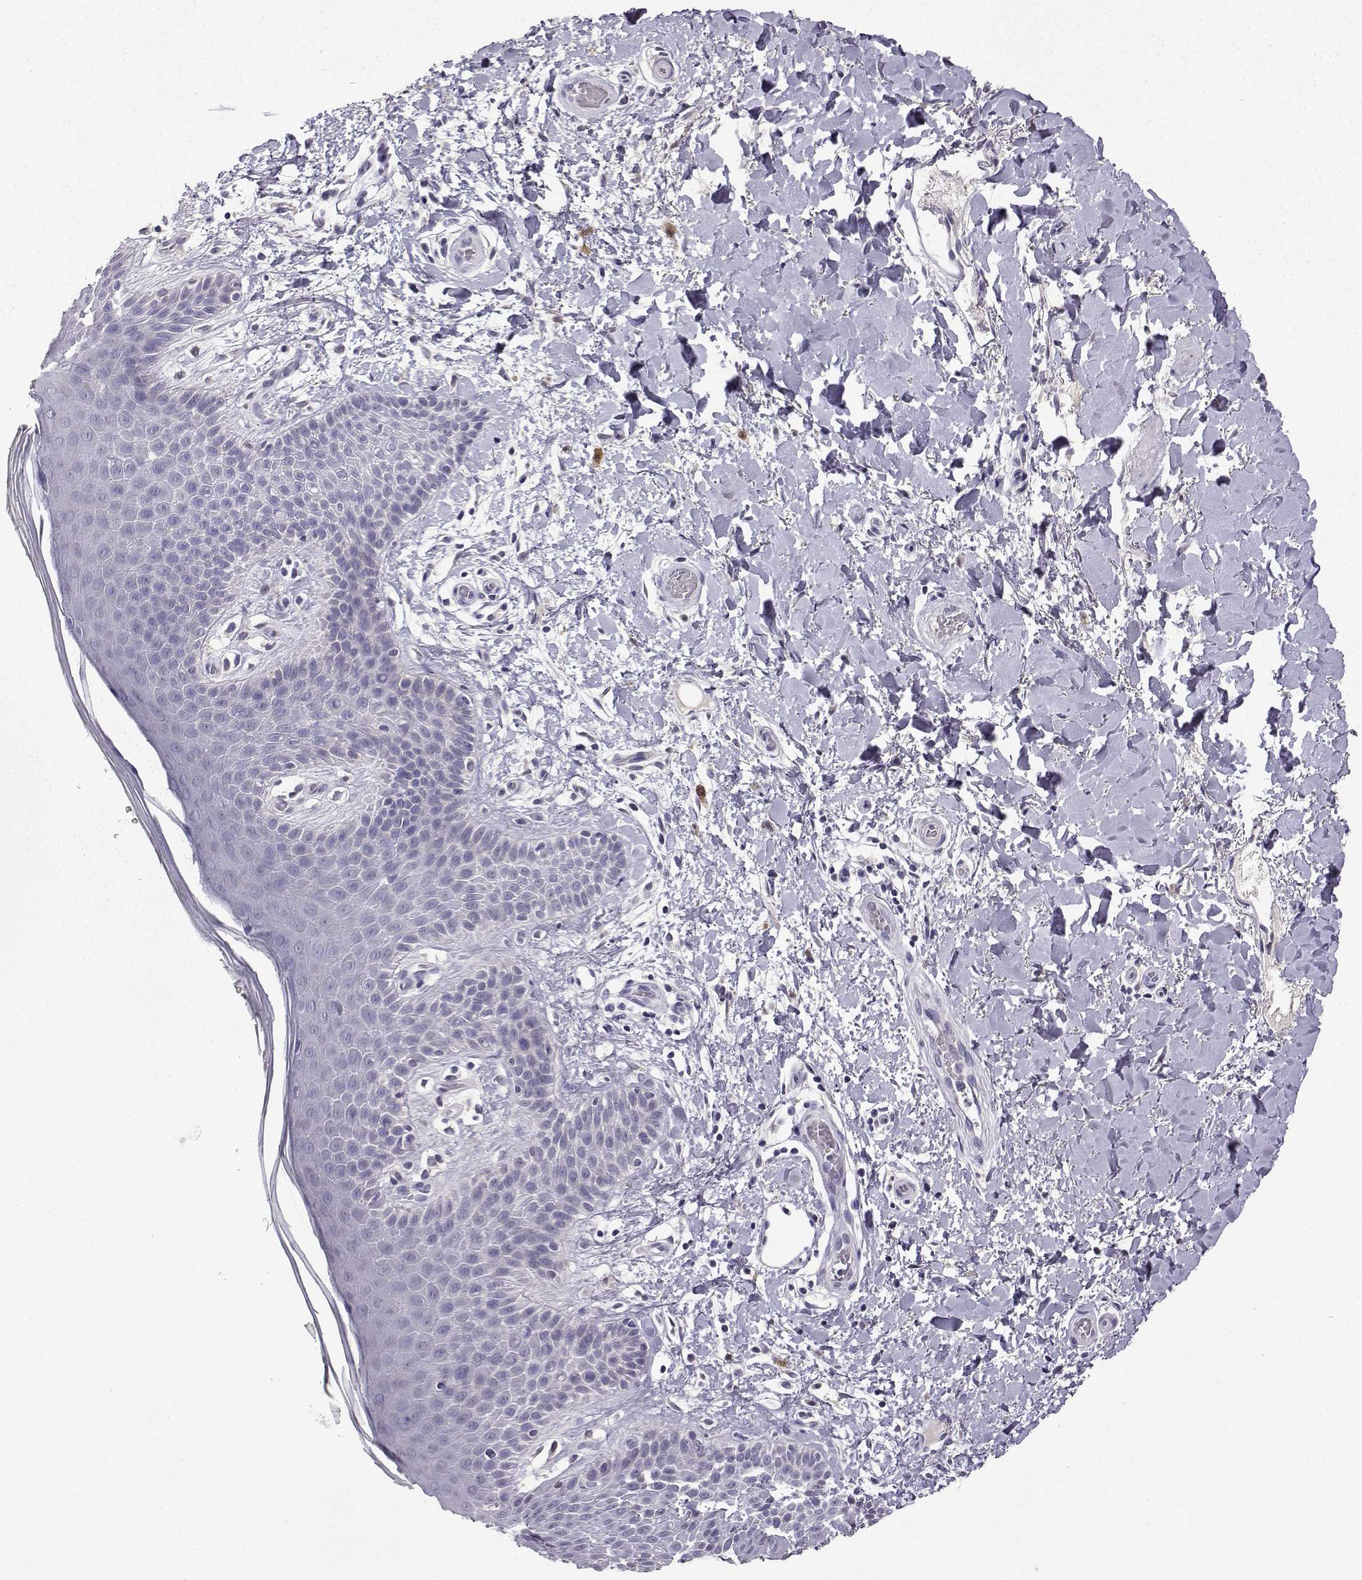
{"staining": {"intensity": "negative", "quantity": "none", "location": "none"}, "tissue": "skin", "cell_type": "Epidermal cells", "image_type": "normal", "snomed": [{"axis": "morphology", "description": "Normal tissue, NOS"}, {"axis": "topography", "description": "Anal"}], "caption": "The photomicrograph displays no staining of epidermal cells in benign skin. (DAB (3,3'-diaminobenzidine) IHC visualized using brightfield microscopy, high magnification).", "gene": "AKR1B1", "patient": {"sex": "male", "age": 36}}